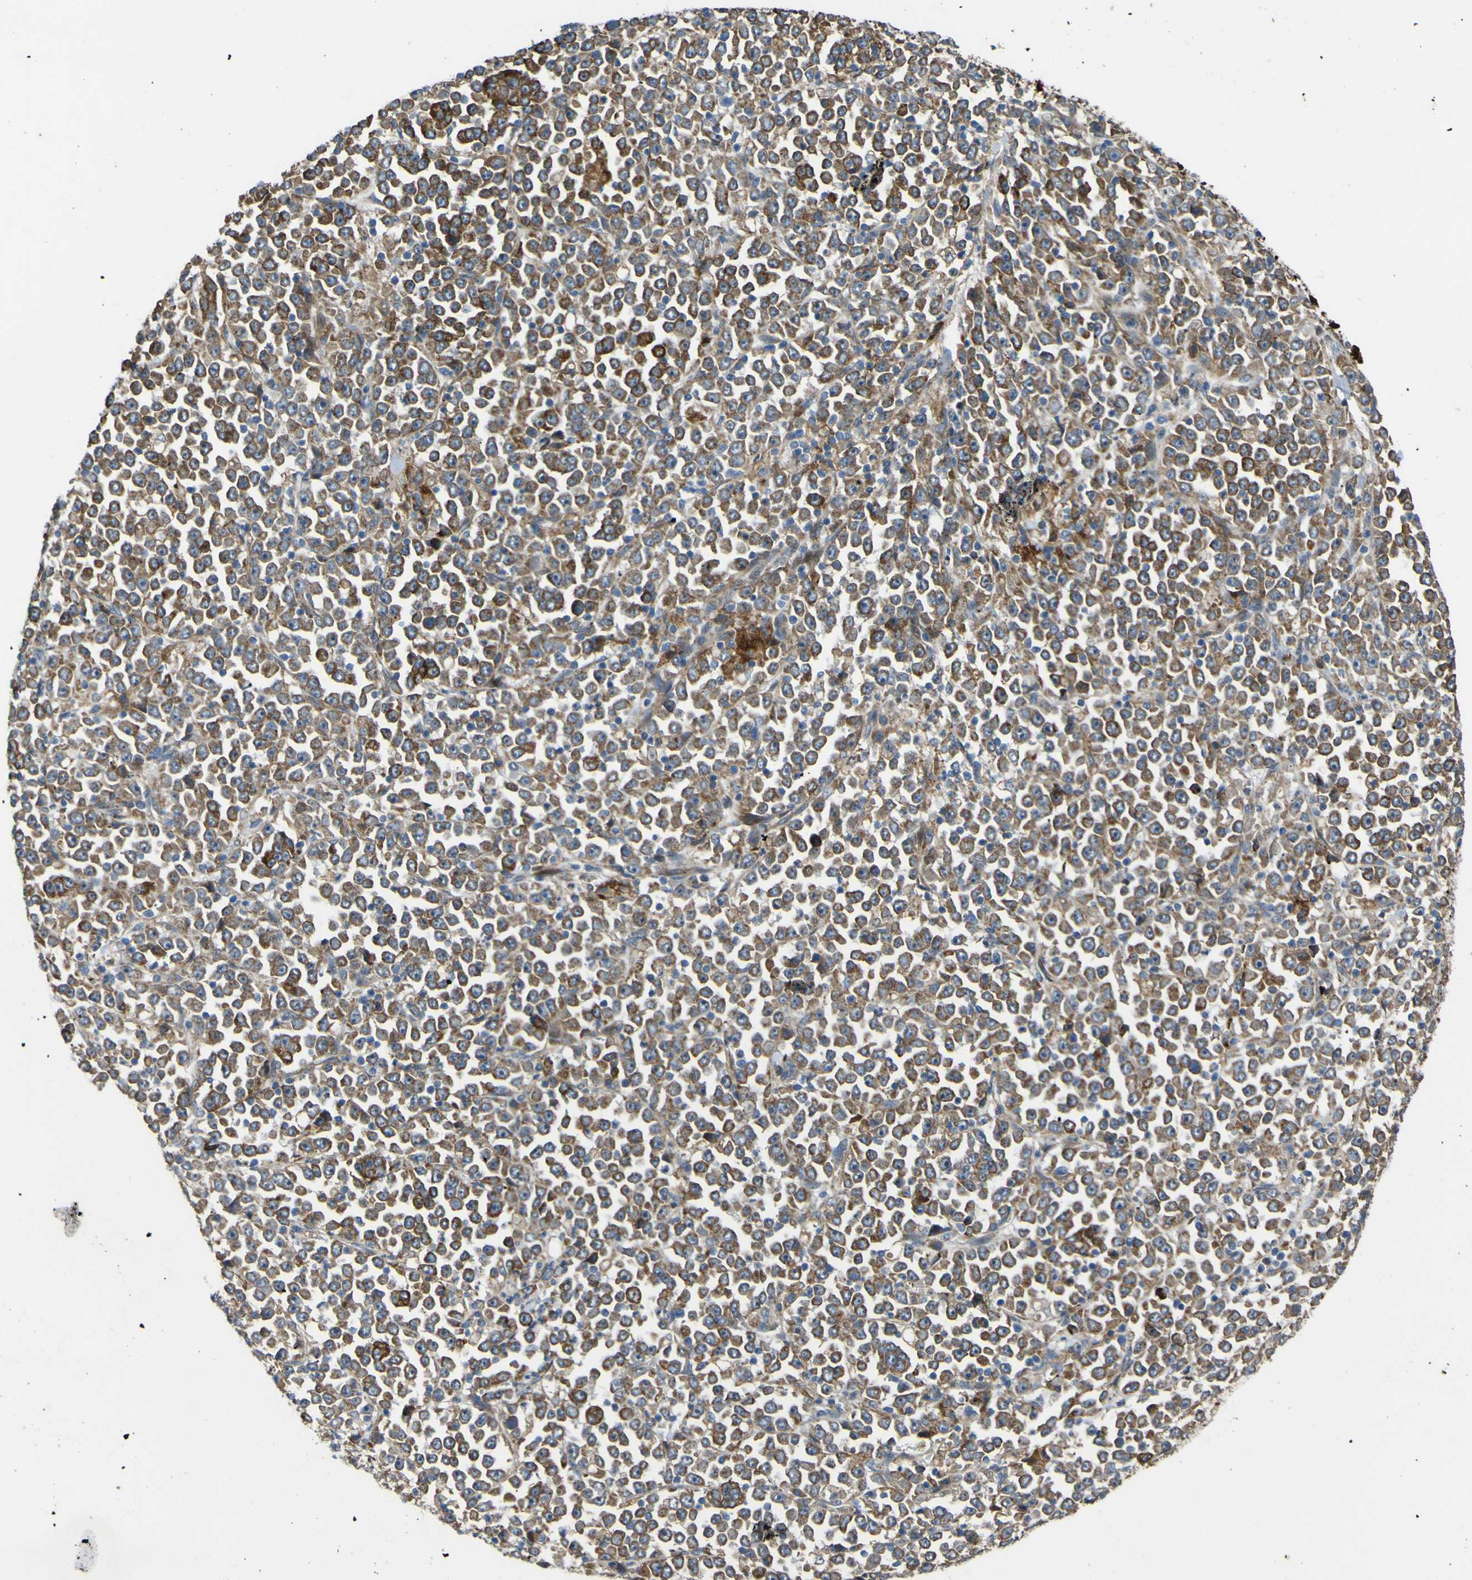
{"staining": {"intensity": "moderate", "quantity": ">75%", "location": "cytoplasmic/membranous"}, "tissue": "stomach cancer", "cell_type": "Tumor cells", "image_type": "cancer", "snomed": [{"axis": "morphology", "description": "Normal tissue, NOS"}, {"axis": "morphology", "description": "Adenocarcinoma, NOS"}, {"axis": "topography", "description": "Stomach, upper"}, {"axis": "topography", "description": "Stomach"}], "caption": "IHC histopathology image of neoplastic tissue: human adenocarcinoma (stomach) stained using IHC displays medium levels of moderate protein expression localized specifically in the cytoplasmic/membranous of tumor cells, appearing as a cytoplasmic/membranous brown color.", "gene": "LBHD1", "patient": {"sex": "male", "age": 59}}